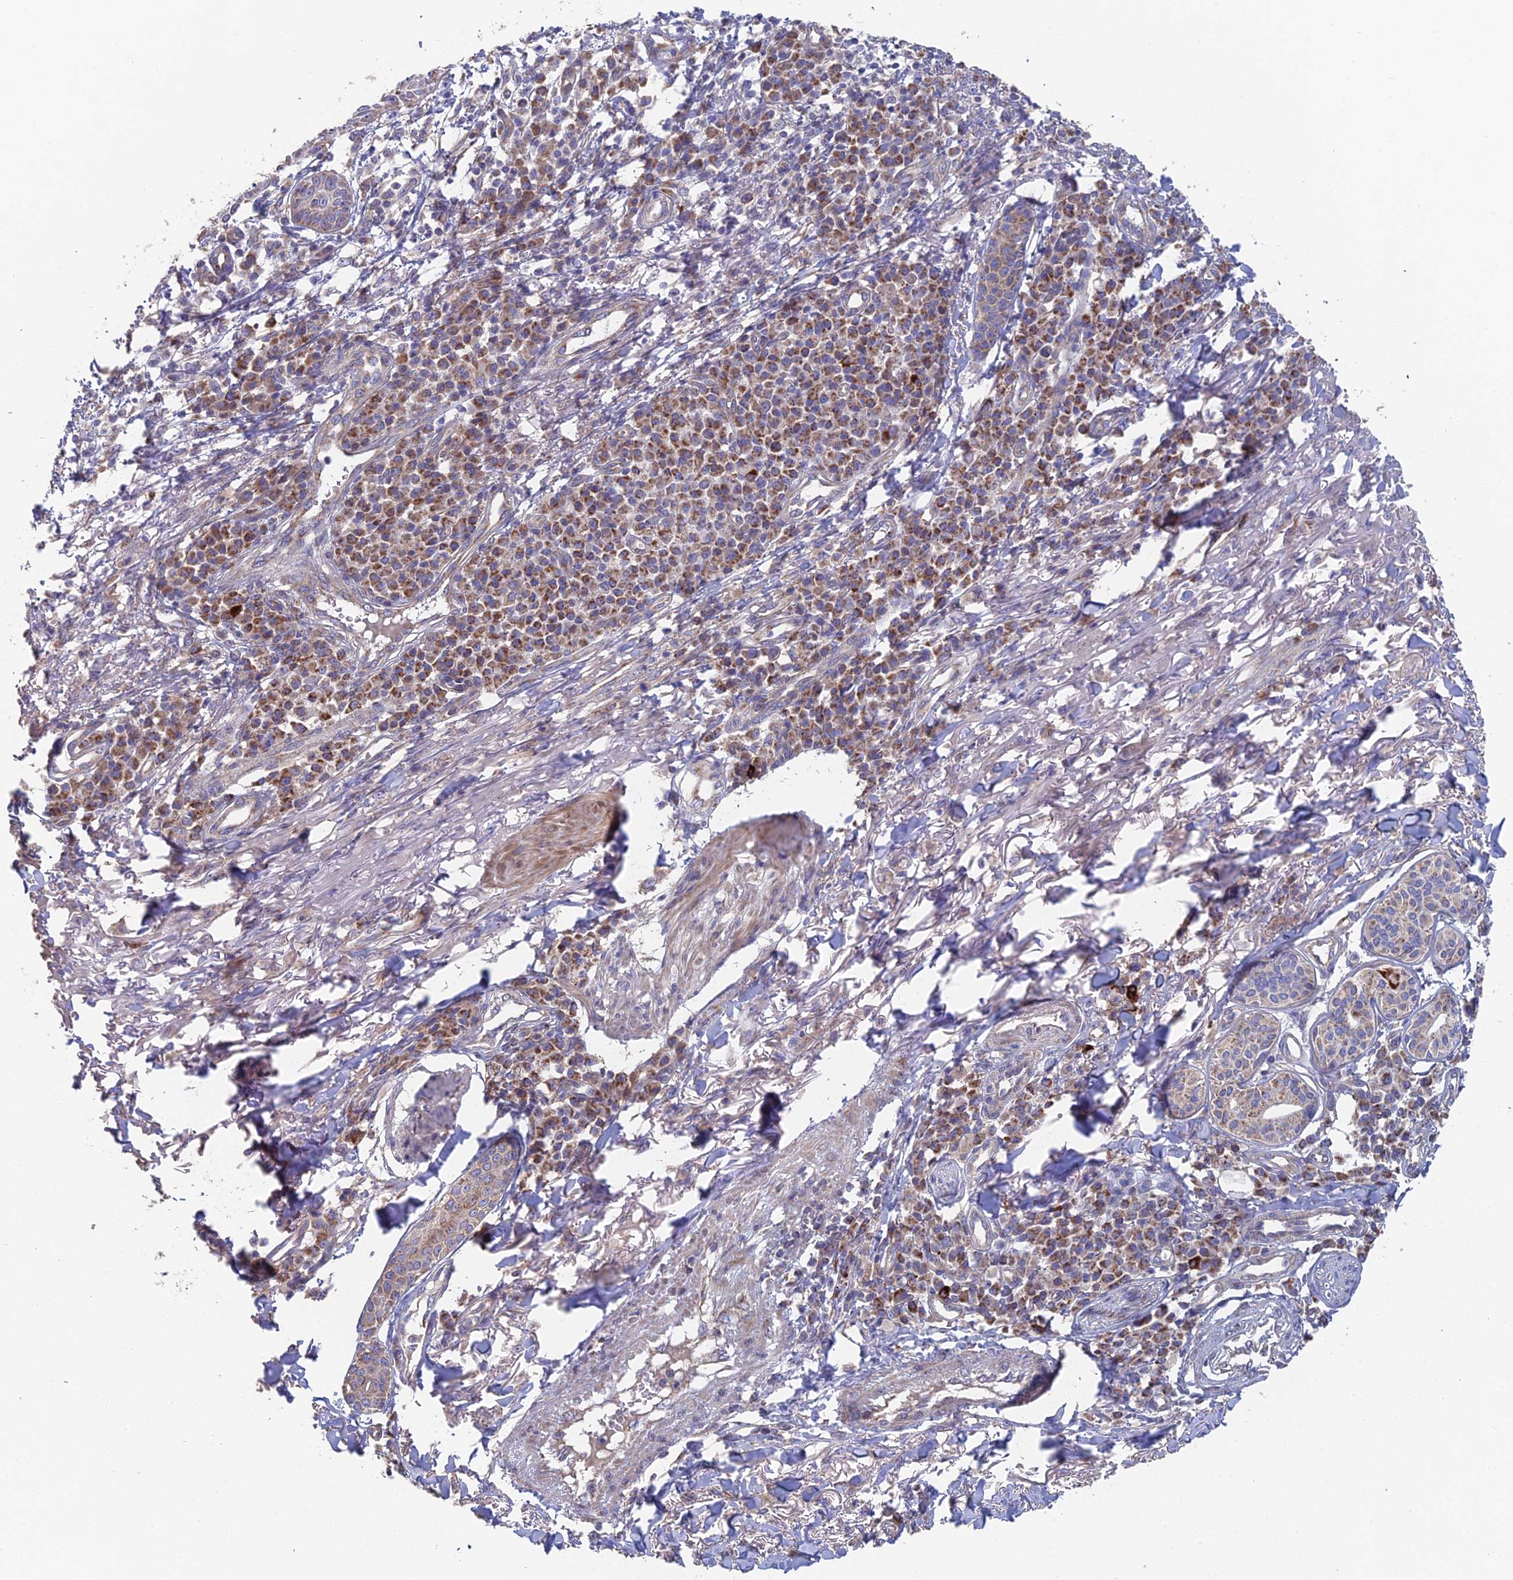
{"staining": {"intensity": "moderate", "quantity": ">75%", "location": "cytoplasmic/membranous"}, "tissue": "skin cancer", "cell_type": "Tumor cells", "image_type": "cancer", "snomed": [{"axis": "morphology", "description": "Squamous cell carcinoma, NOS"}, {"axis": "topography", "description": "Skin"}], "caption": "Moderate cytoplasmic/membranous expression for a protein is present in about >75% of tumor cells of squamous cell carcinoma (skin) using IHC.", "gene": "ECSIT", "patient": {"sex": "male", "age": 71}}